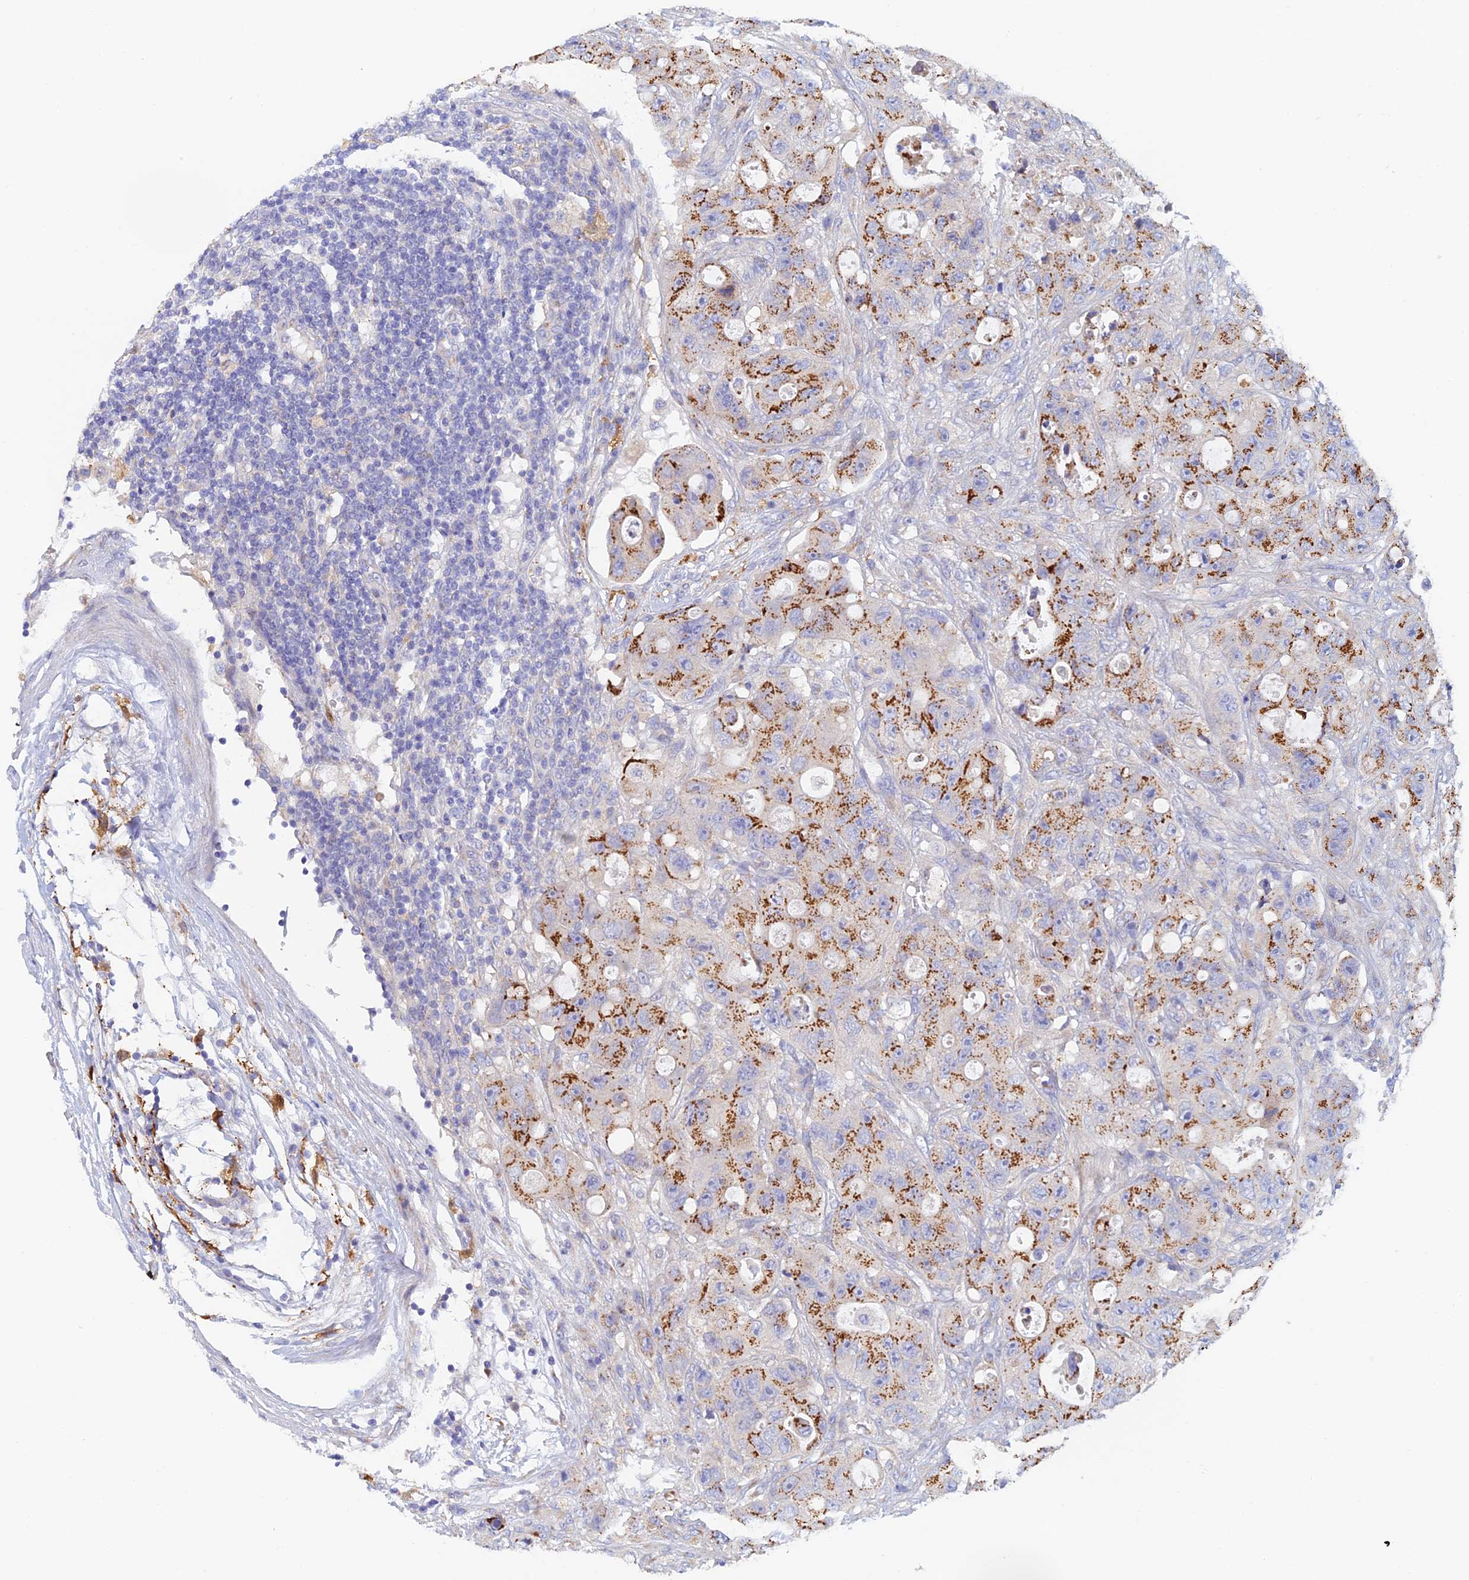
{"staining": {"intensity": "strong", "quantity": "25%-75%", "location": "cytoplasmic/membranous"}, "tissue": "colorectal cancer", "cell_type": "Tumor cells", "image_type": "cancer", "snomed": [{"axis": "morphology", "description": "Adenocarcinoma, NOS"}, {"axis": "topography", "description": "Colon"}], "caption": "Immunohistochemical staining of colorectal cancer (adenocarcinoma) shows high levels of strong cytoplasmic/membranous staining in approximately 25%-75% of tumor cells.", "gene": "SLC24A3", "patient": {"sex": "female", "age": 46}}